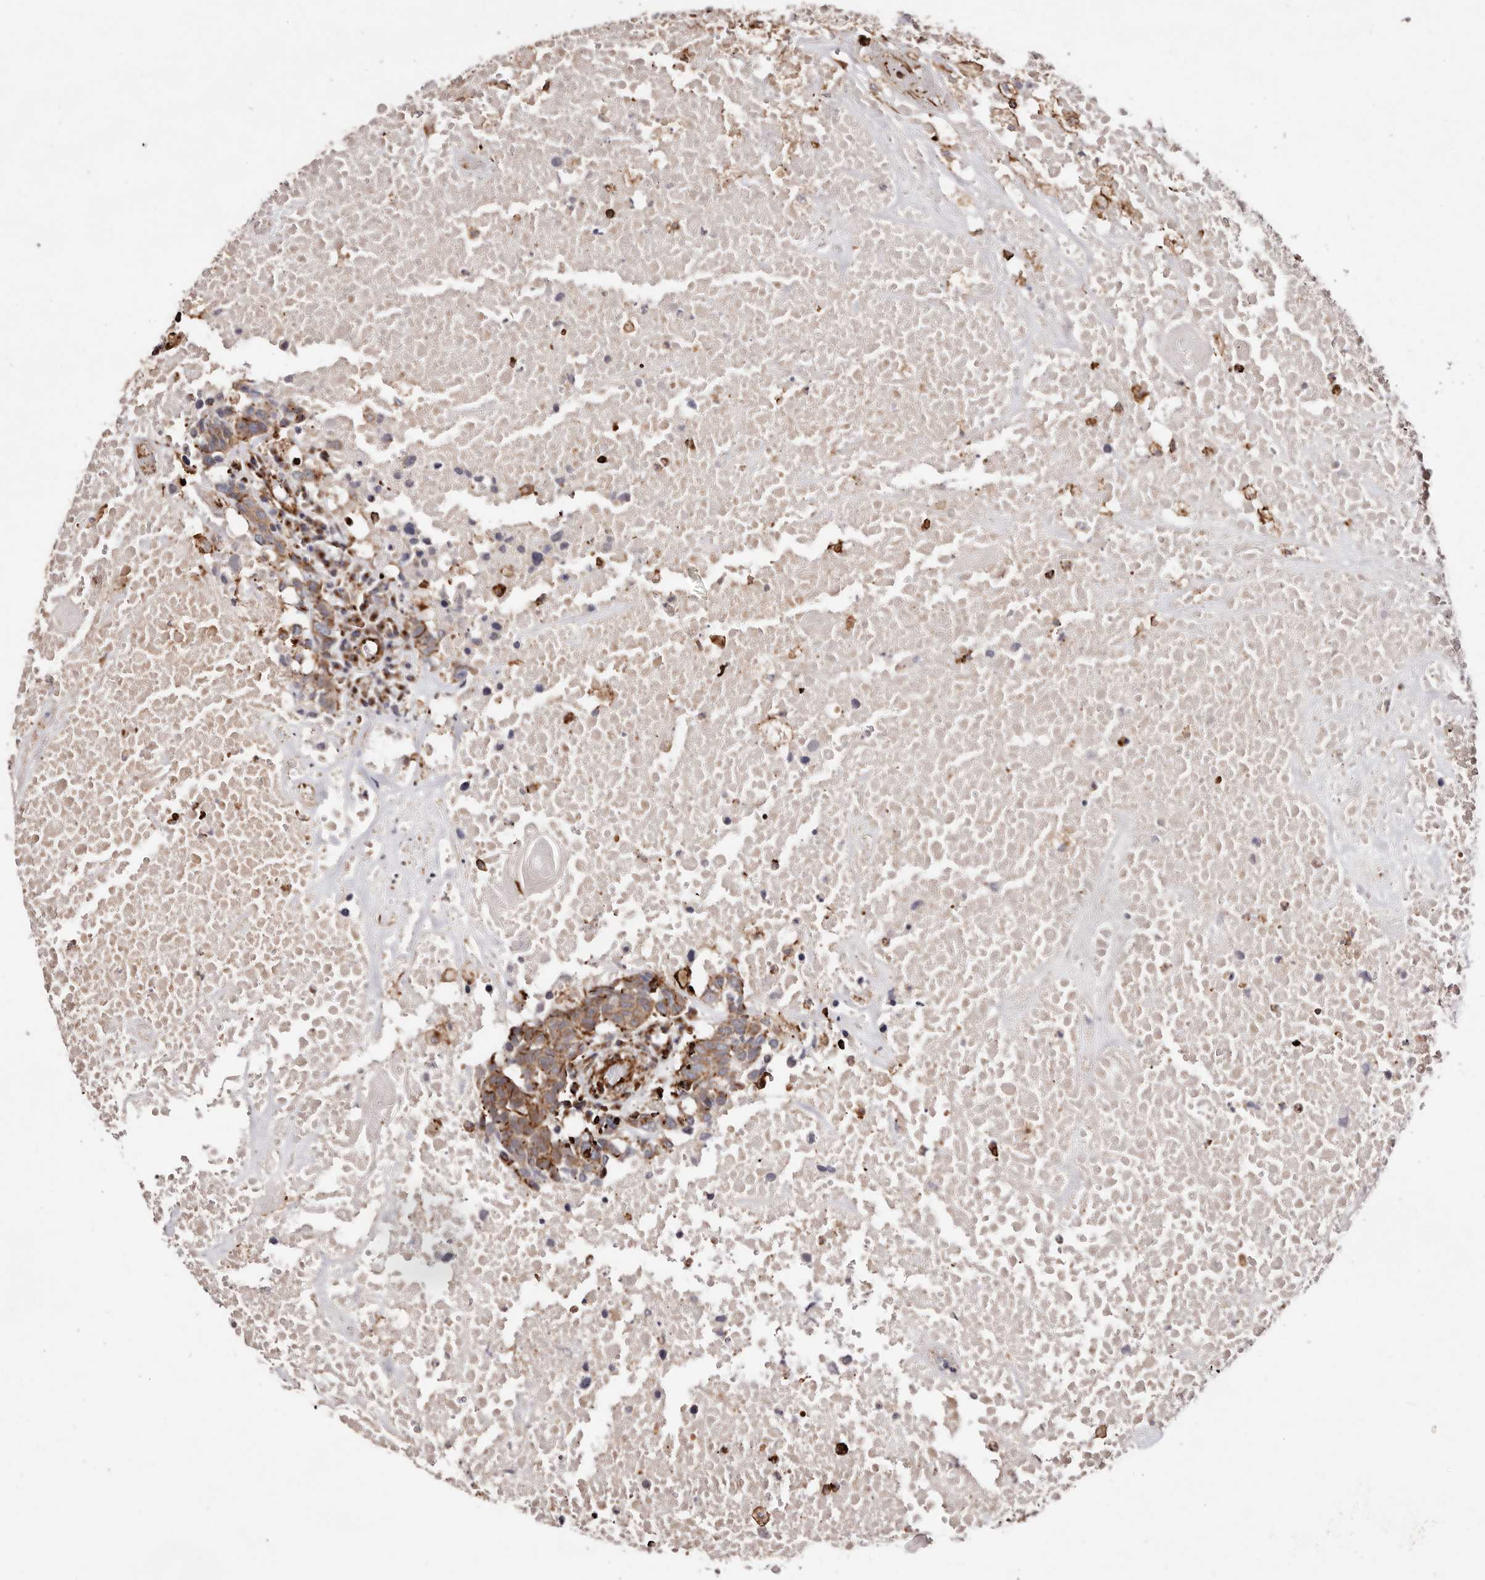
{"staining": {"intensity": "moderate", "quantity": ">75%", "location": "cytoplasmic/membranous"}, "tissue": "head and neck cancer", "cell_type": "Tumor cells", "image_type": "cancer", "snomed": [{"axis": "morphology", "description": "Squamous cell carcinoma, NOS"}, {"axis": "topography", "description": "Head-Neck"}], "caption": "IHC of human head and neck cancer exhibits medium levels of moderate cytoplasmic/membranous expression in approximately >75% of tumor cells. (IHC, brightfield microscopy, high magnification).", "gene": "PTPN22", "patient": {"sex": "male", "age": 66}}